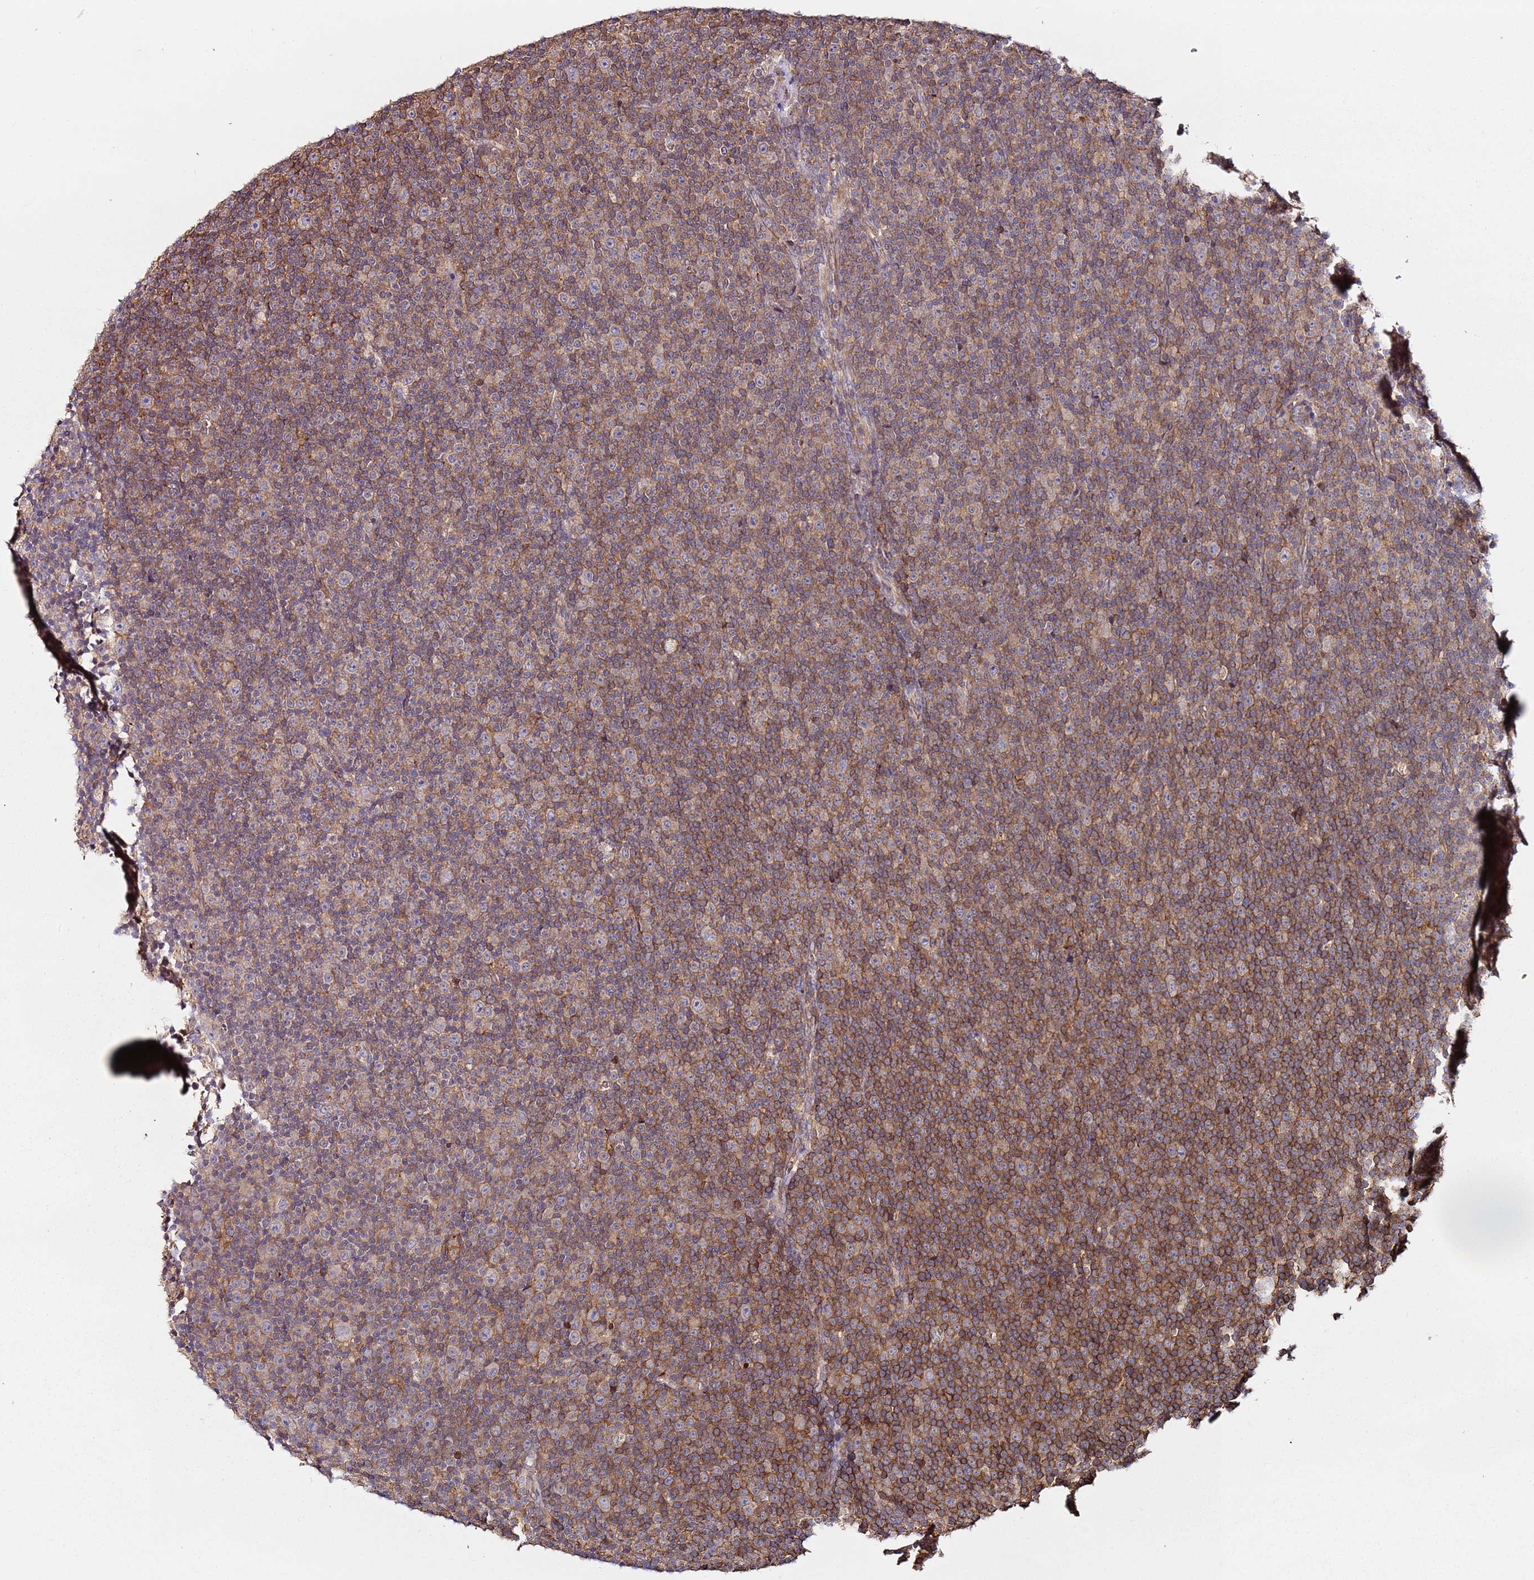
{"staining": {"intensity": "moderate", "quantity": "25%-75%", "location": "cytoplasmic/membranous"}, "tissue": "lymphoma", "cell_type": "Tumor cells", "image_type": "cancer", "snomed": [{"axis": "morphology", "description": "Malignant lymphoma, non-Hodgkin's type, Low grade"}, {"axis": "topography", "description": "Lymph node"}], "caption": "High-power microscopy captured an IHC image of lymphoma, revealing moderate cytoplasmic/membranous staining in approximately 25%-75% of tumor cells.", "gene": "CYP2U1", "patient": {"sex": "female", "age": 67}}